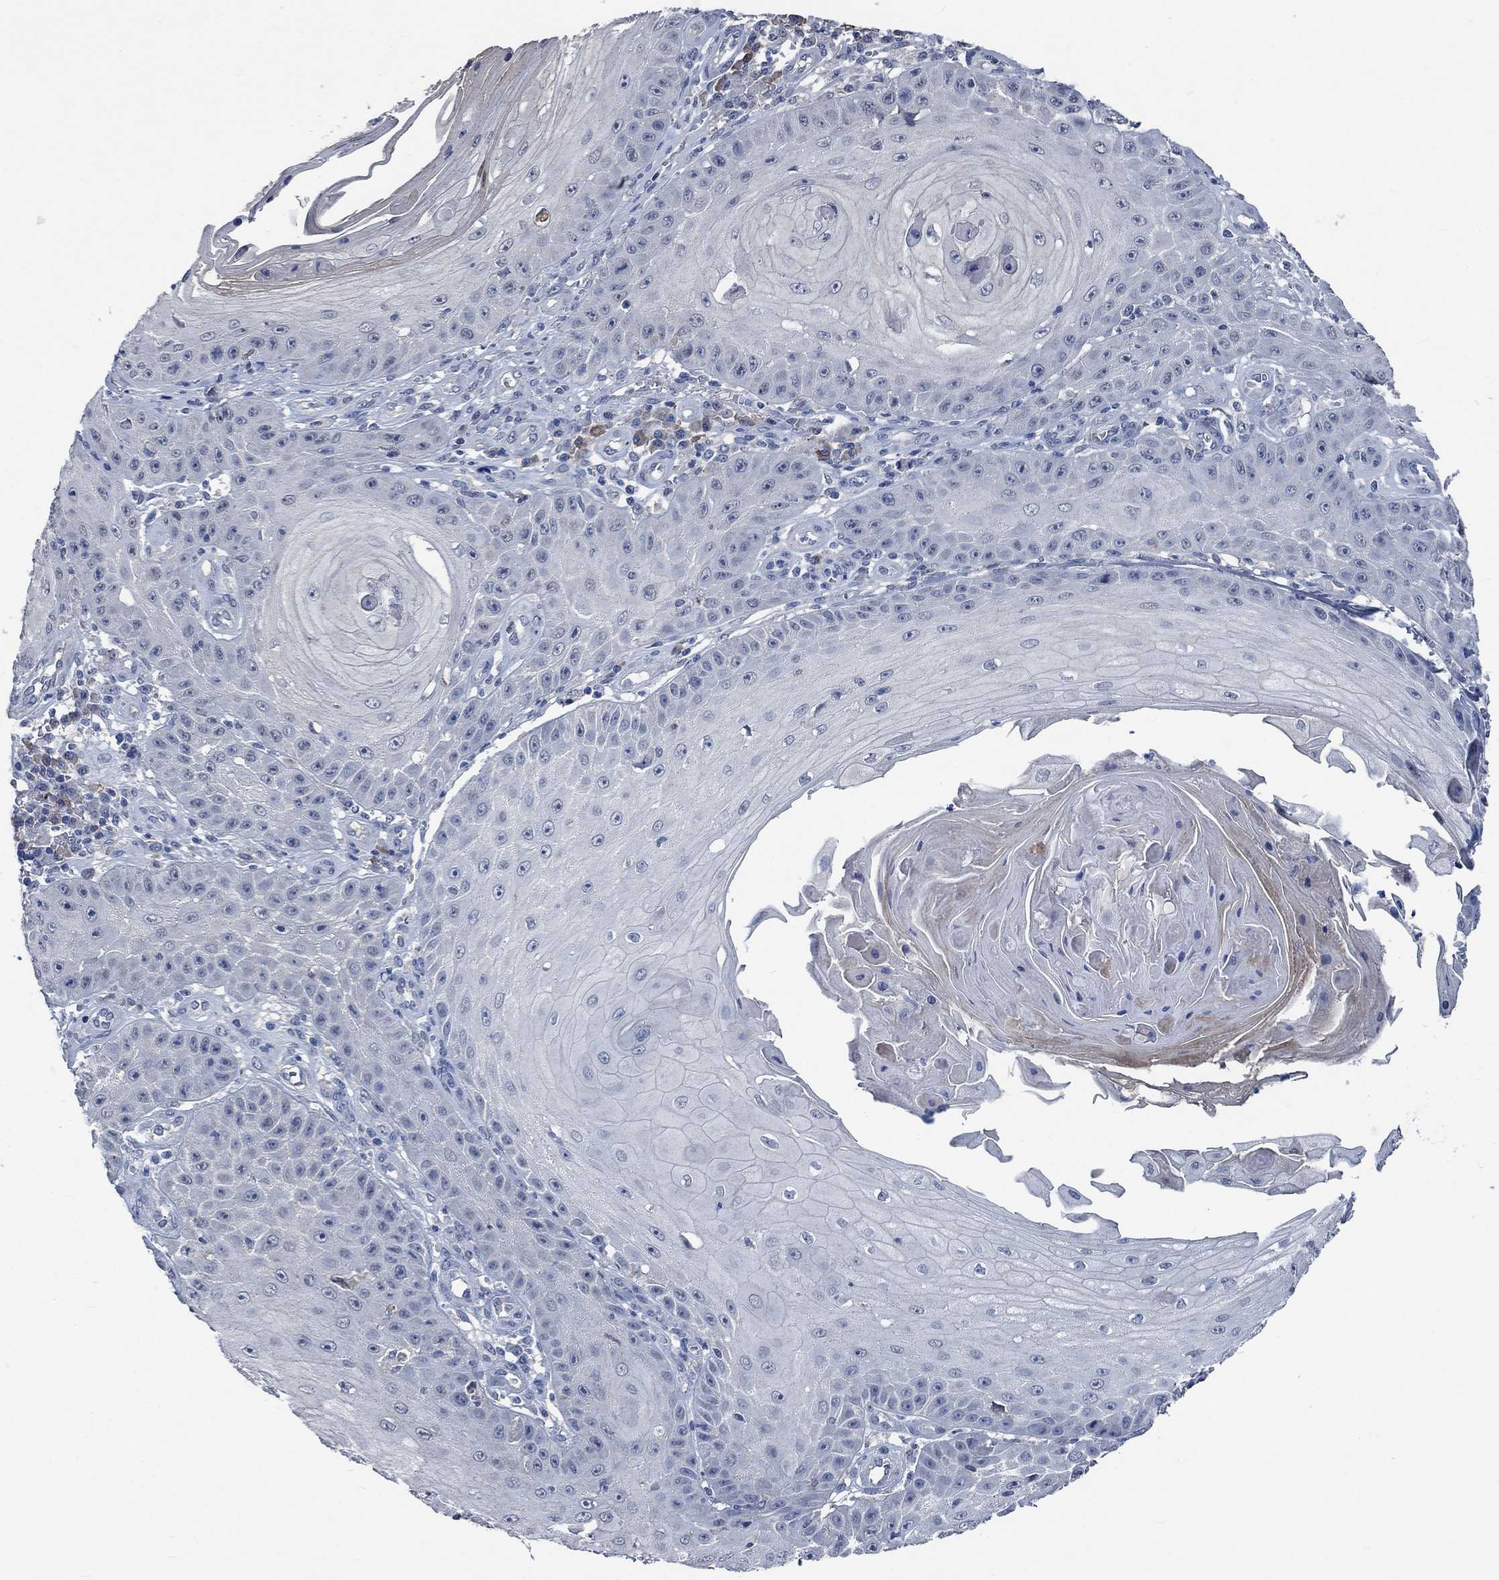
{"staining": {"intensity": "negative", "quantity": "none", "location": "none"}, "tissue": "skin cancer", "cell_type": "Tumor cells", "image_type": "cancer", "snomed": [{"axis": "morphology", "description": "Squamous cell carcinoma, NOS"}, {"axis": "topography", "description": "Skin"}], "caption": "Human squamous cell carcinoma (skin) stained for a protein using immunohistochemistry (IHC) exhibits no expression in tumor cells.", "gene": "OBSCN", "patient": {"sex": "male", "age": 70}}